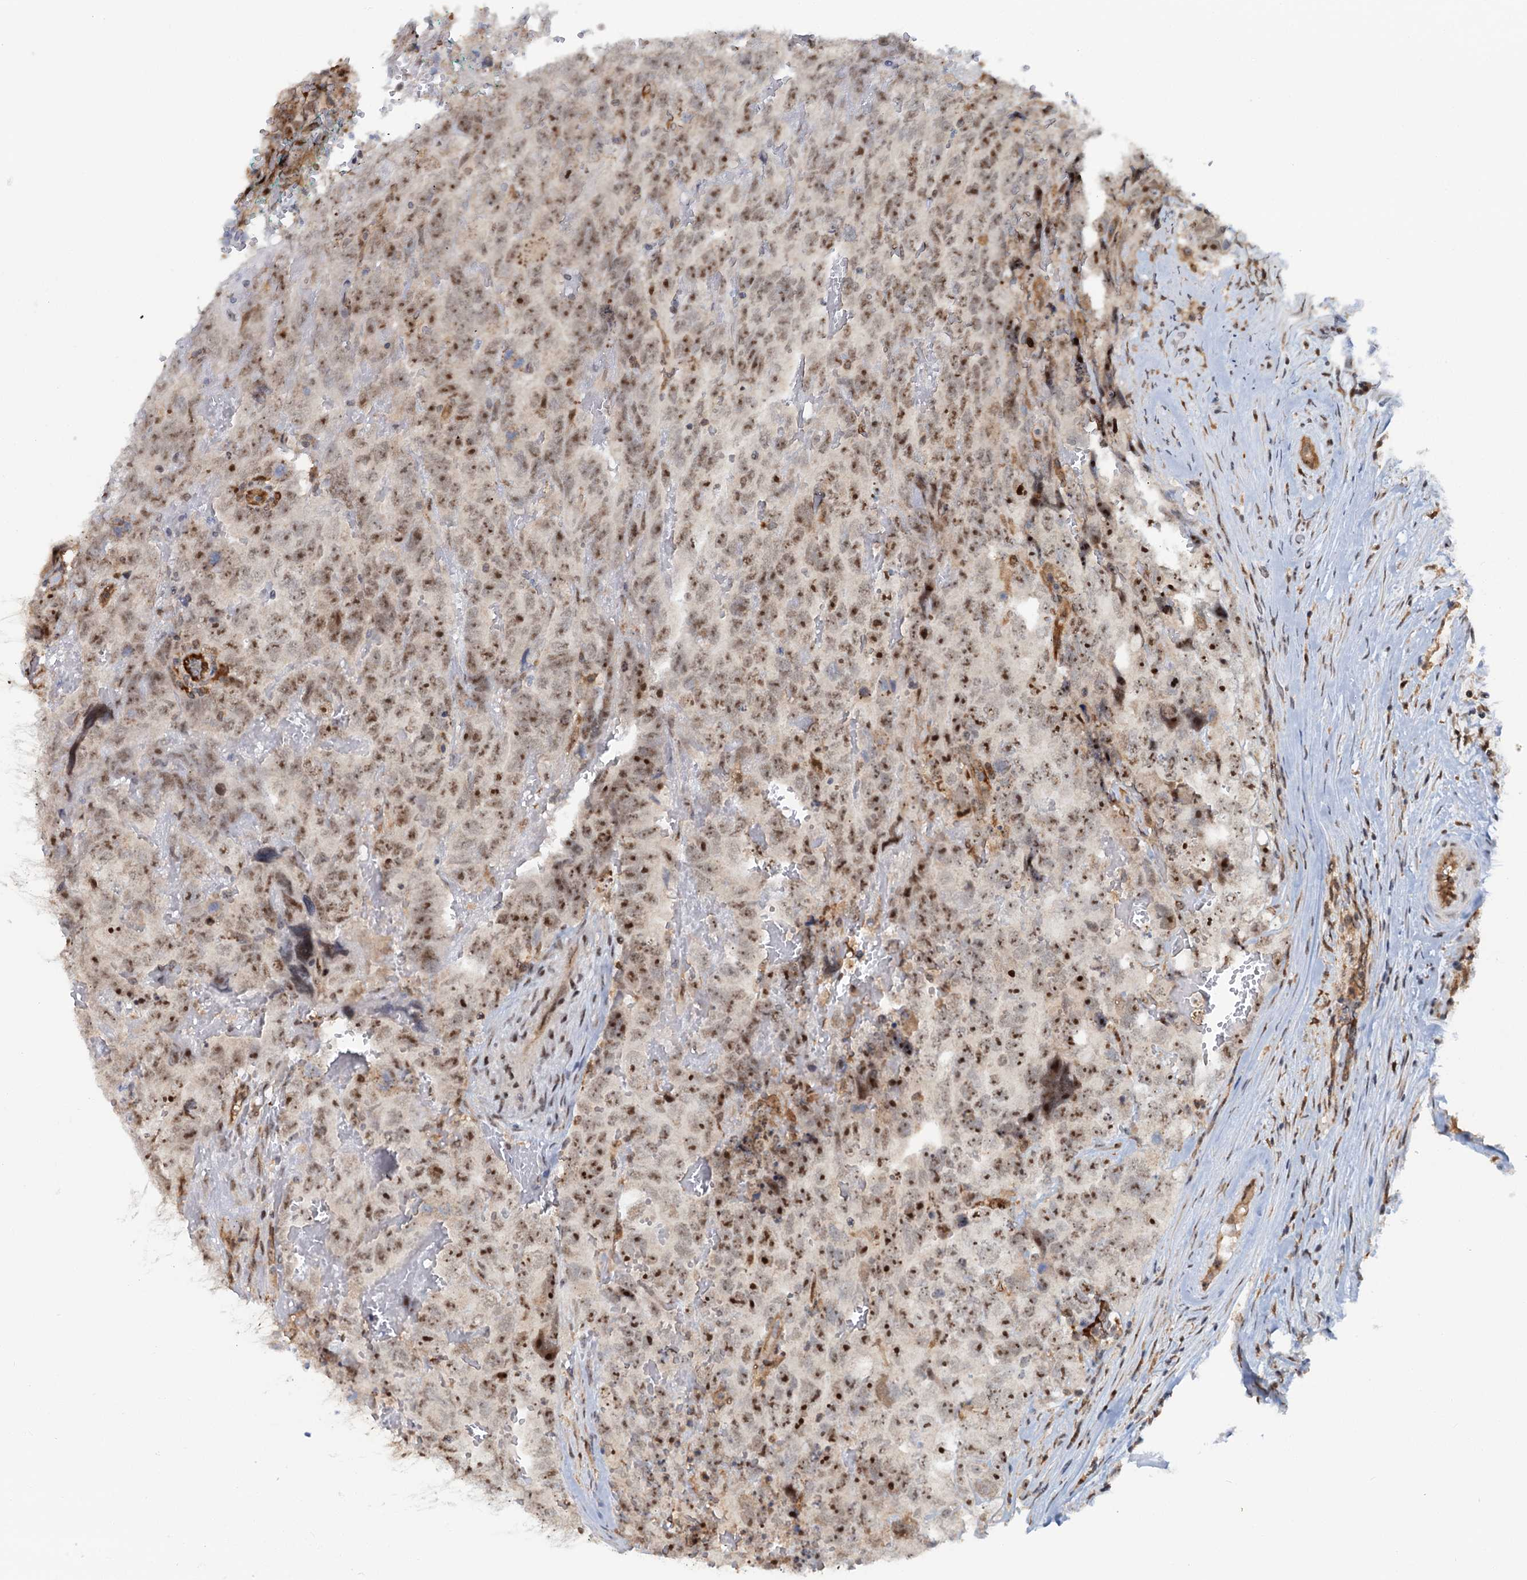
{"staining": {"intensity": "moderate", "quantity": ">75%", "location": "nuclear"}, "tissue": "testis cancer", "cell_type": "Tumor cells", "image_type": "cancer", "snomed": [{"axis": "morphology", "description": "Carcinoma, Embryonal, NOS"}, {"axis": "topography", "description": "Testis"}], "caption": "This image displays IHC staining of human testis cancer (embryonal carcinoma), with medium moderate nuclear staining in approximately >75% of tumor cells.", "gene": "C1D", "patient": {"sex": "male", "age": 45}}